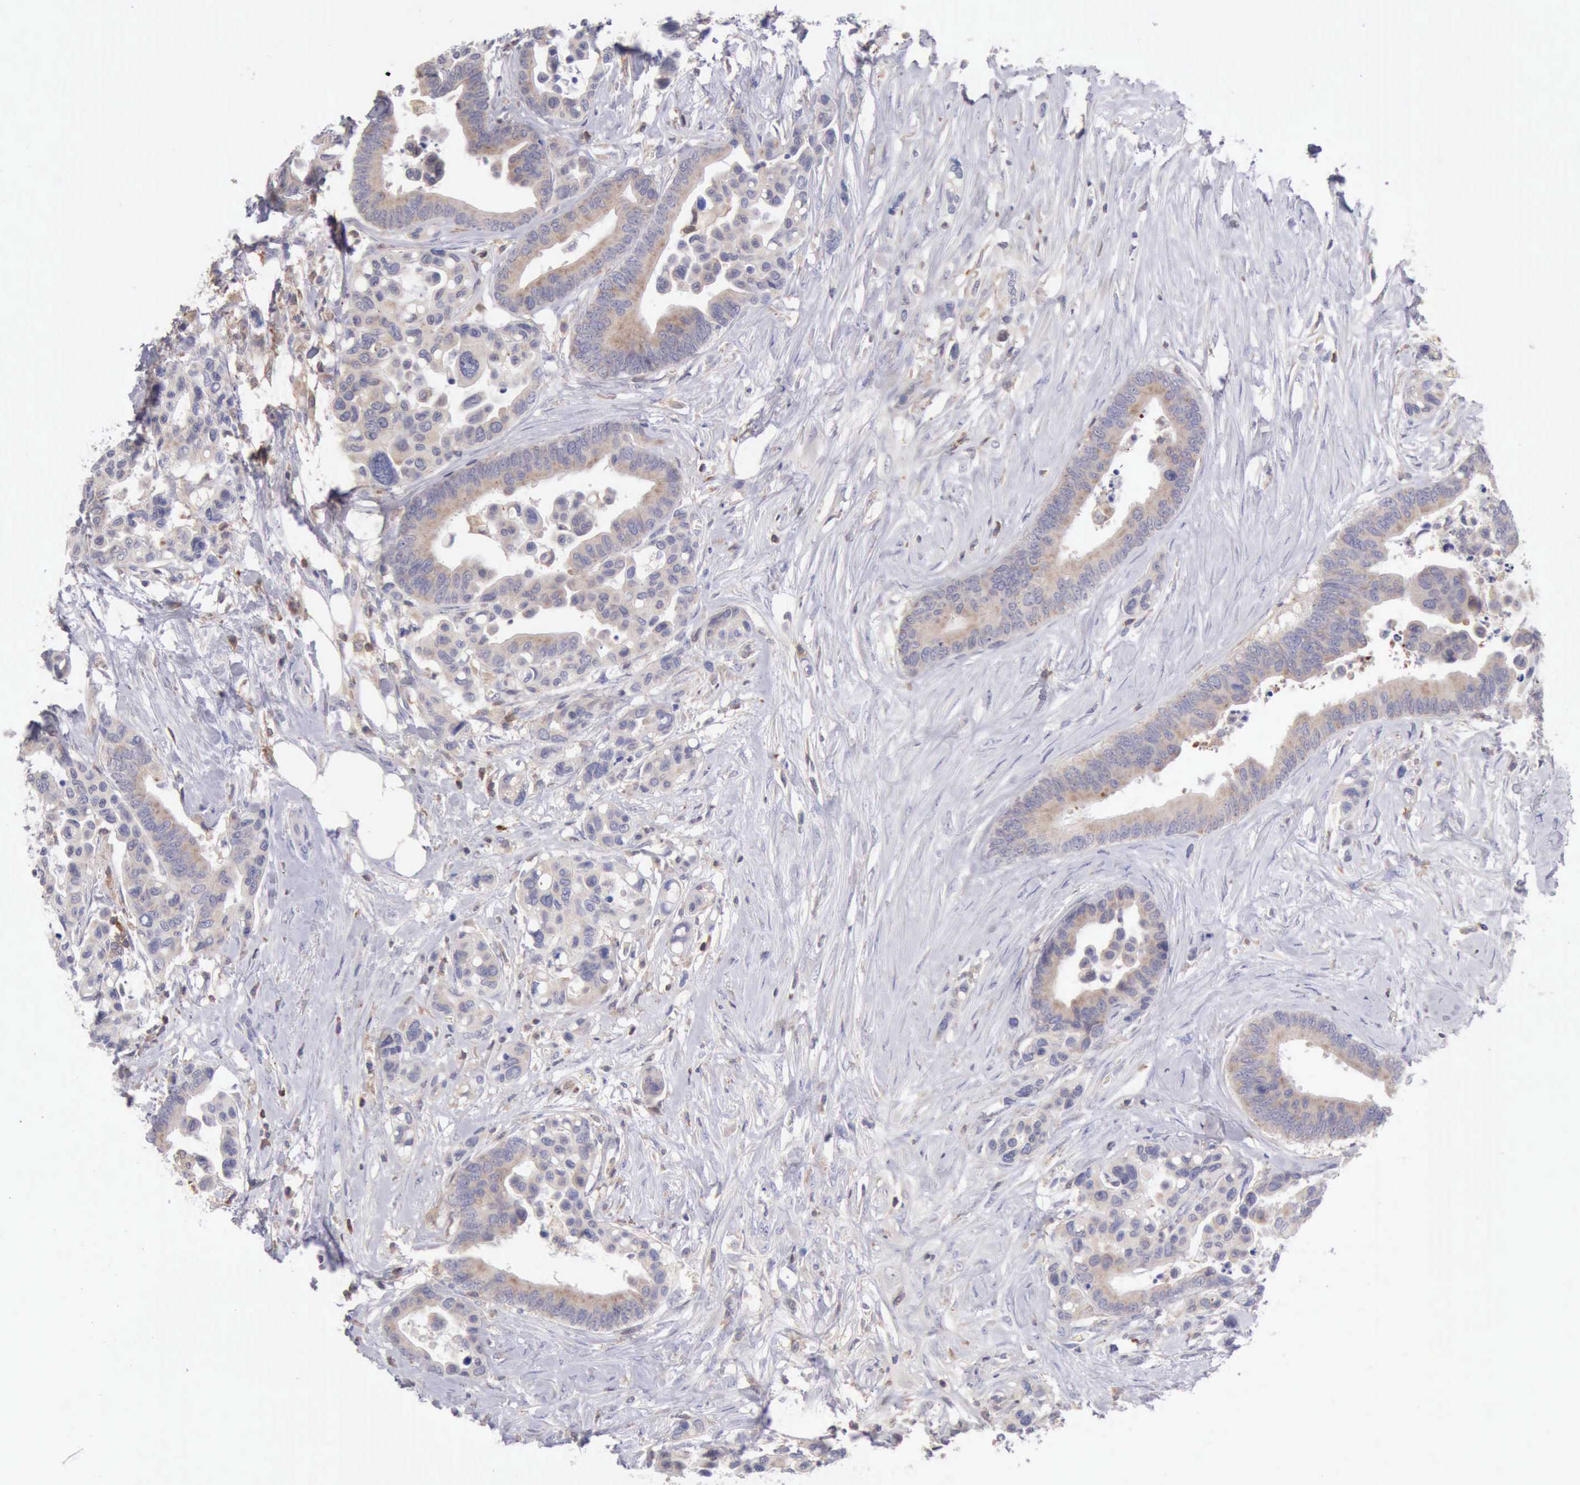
{"staining": {"intensity": "weak", "quantity": ">75%", "location": "cytoplasmic/membranous"}, "tissue": "colorectal cancer", "cell_type": "Tumor cells", "image_type": "cancer", "snomed": [{"axis": "morphology", "description": "Adenocarcinoma, NOS"}, {"axis": "topography", "description": "Colon"}], "caption": "Colorectal cancer stained for a protein demonstrates weak cytoplasmic/membranous positivity in tumor cells. (Brightfield microscopy of DAB IHC at high magnification).", "gene": "SASH3", "patient": {"sex": "male", "age": 82}}